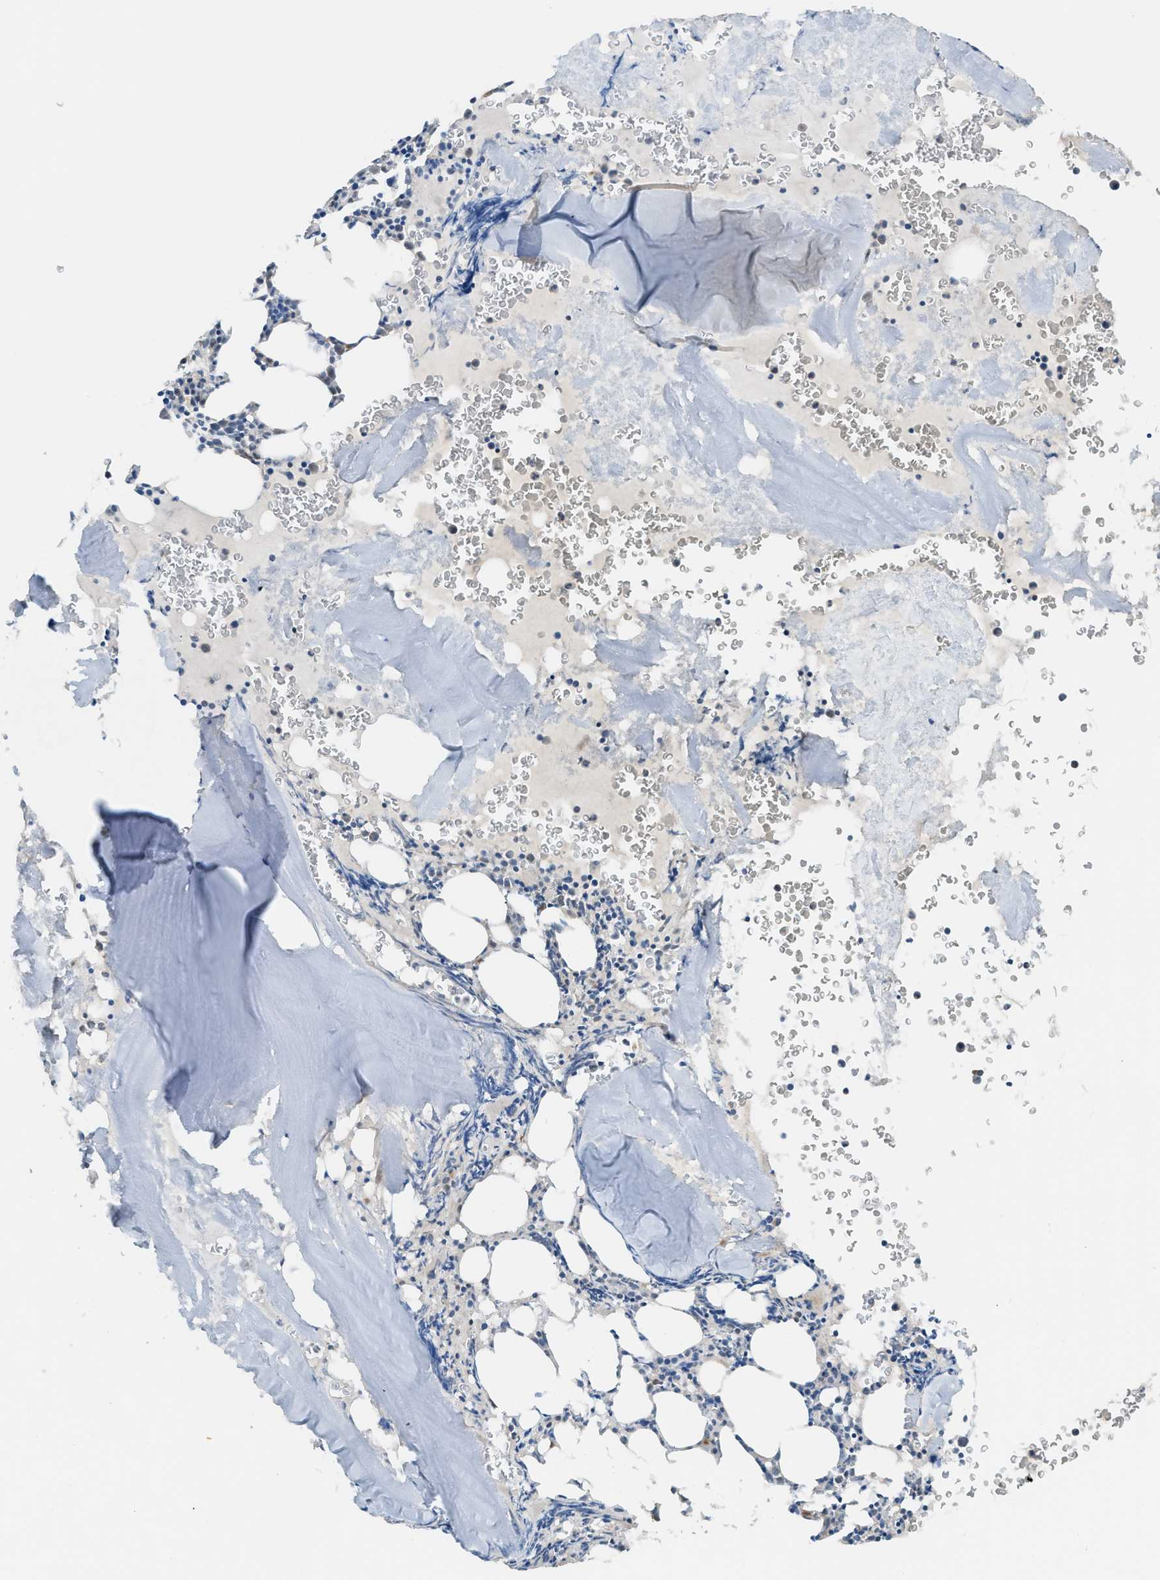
{"staining": {"intensity": "negative", "quantity": "none", "location": "none"}, "tissue": "bone marrow", "cell_type": "Hematopoietic cells", "image_type": "normal", "snomed": [{"axis": "morphology", "description": "Normal tissue, NOS"}, {"axis": "morphology", "description": "Inflammation, NOS"}, {"axis": "topography", "description": "Bone marrow"}], "caption": "Unremarkable bone marrow was stained to show a protein in brown. There is no significant expression in hematopoietic cells.", "gene": "CCDC186", "patient": {"sex": "male", "age": 37}}